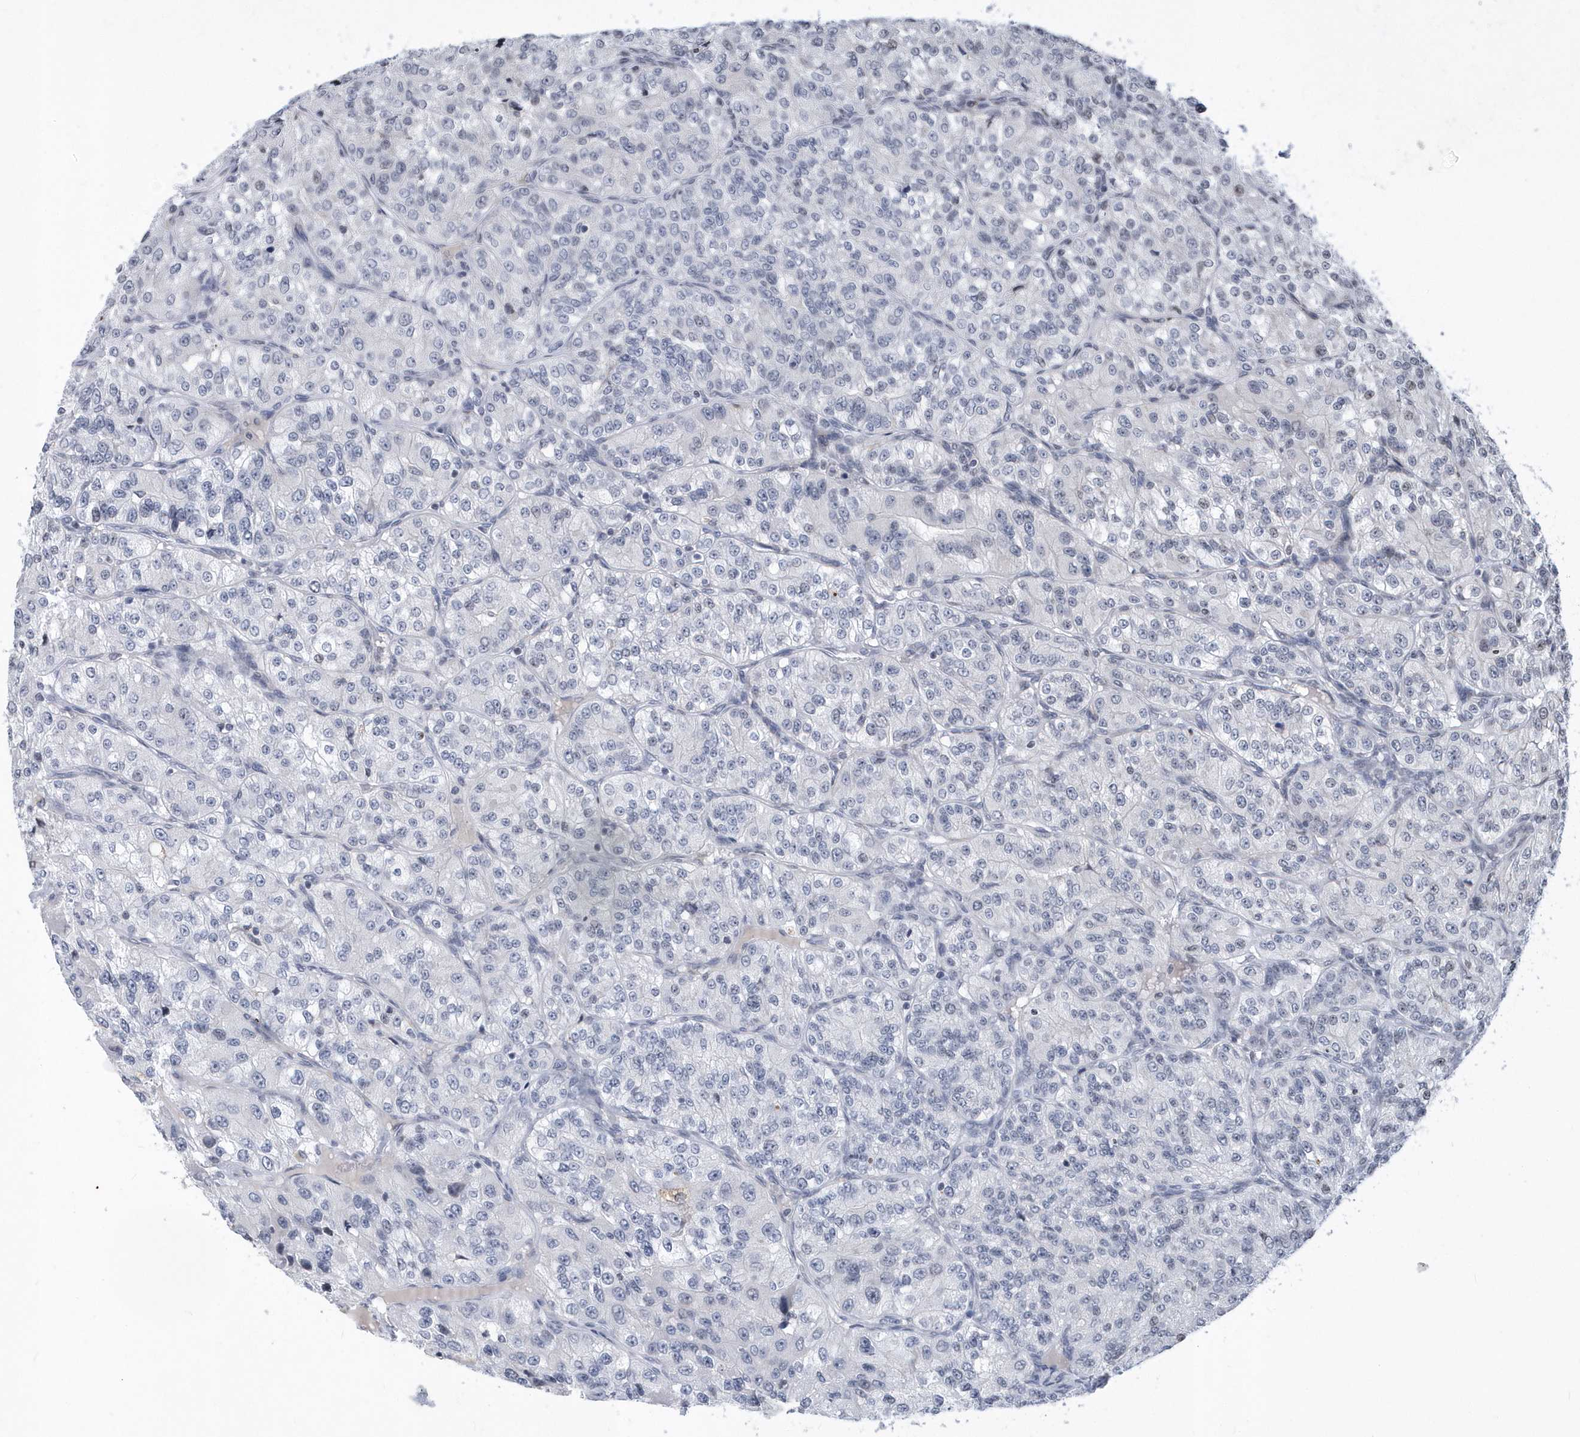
{"staining": {"intensity": "negative", "quantity": "none", "location": "none"}, "tissue": "renal cancer", "cell_type": "Tumor cells", "image_type": "cancer", "snomed": [{"axis": "morphology", "description": "Adenocarcinoma, NOS"}, {"axis": "topography", "description": "Kidney"}], "caption": "Immunohistochemistry (IHC) of human renal cancer exhibits no positivity in tumor cells.", "gene": "VWA5B2", "patient": {"sex": "female", "age": 63}}